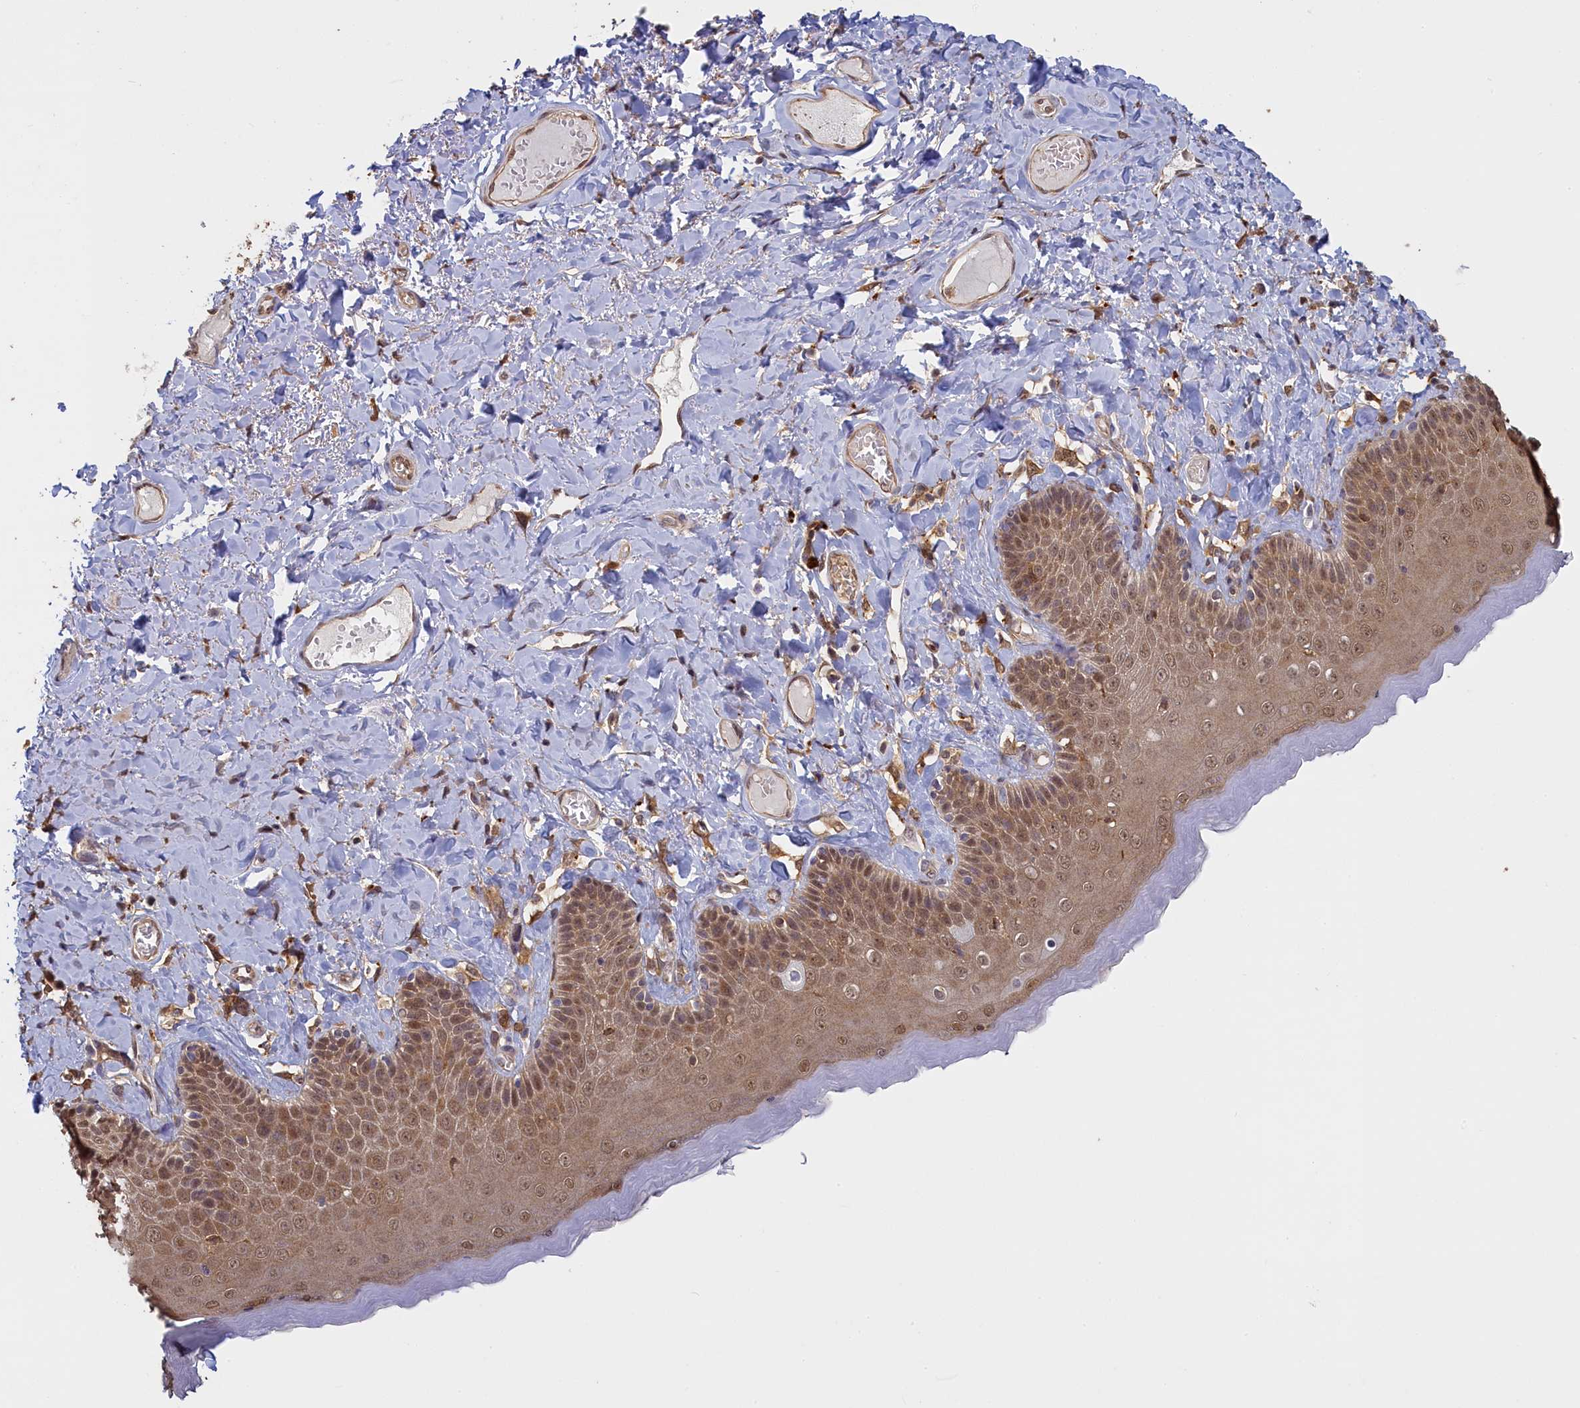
{"staining": {"intensity": "moderate", "quantity": ">75%", "location": "cytoplasmic/membranous,nuclear"}, "tissue": "skin", "cell_type": "Epidermal cells", "image_type": "normal", "snomed": [{"axis": "morphology", "description": "Normal tissue, NOS"}, {"axis": "topography", "description": "Anal"}], "caption": "Immunohistochemistry (DAB) staining of unremarkable skin shows moderate cytoplasmic/membranous,nuclear protein expression in about >75% of epidermal cells.", "gene": "UCHL3", "patient": {"sex": "male", "age": 69}}